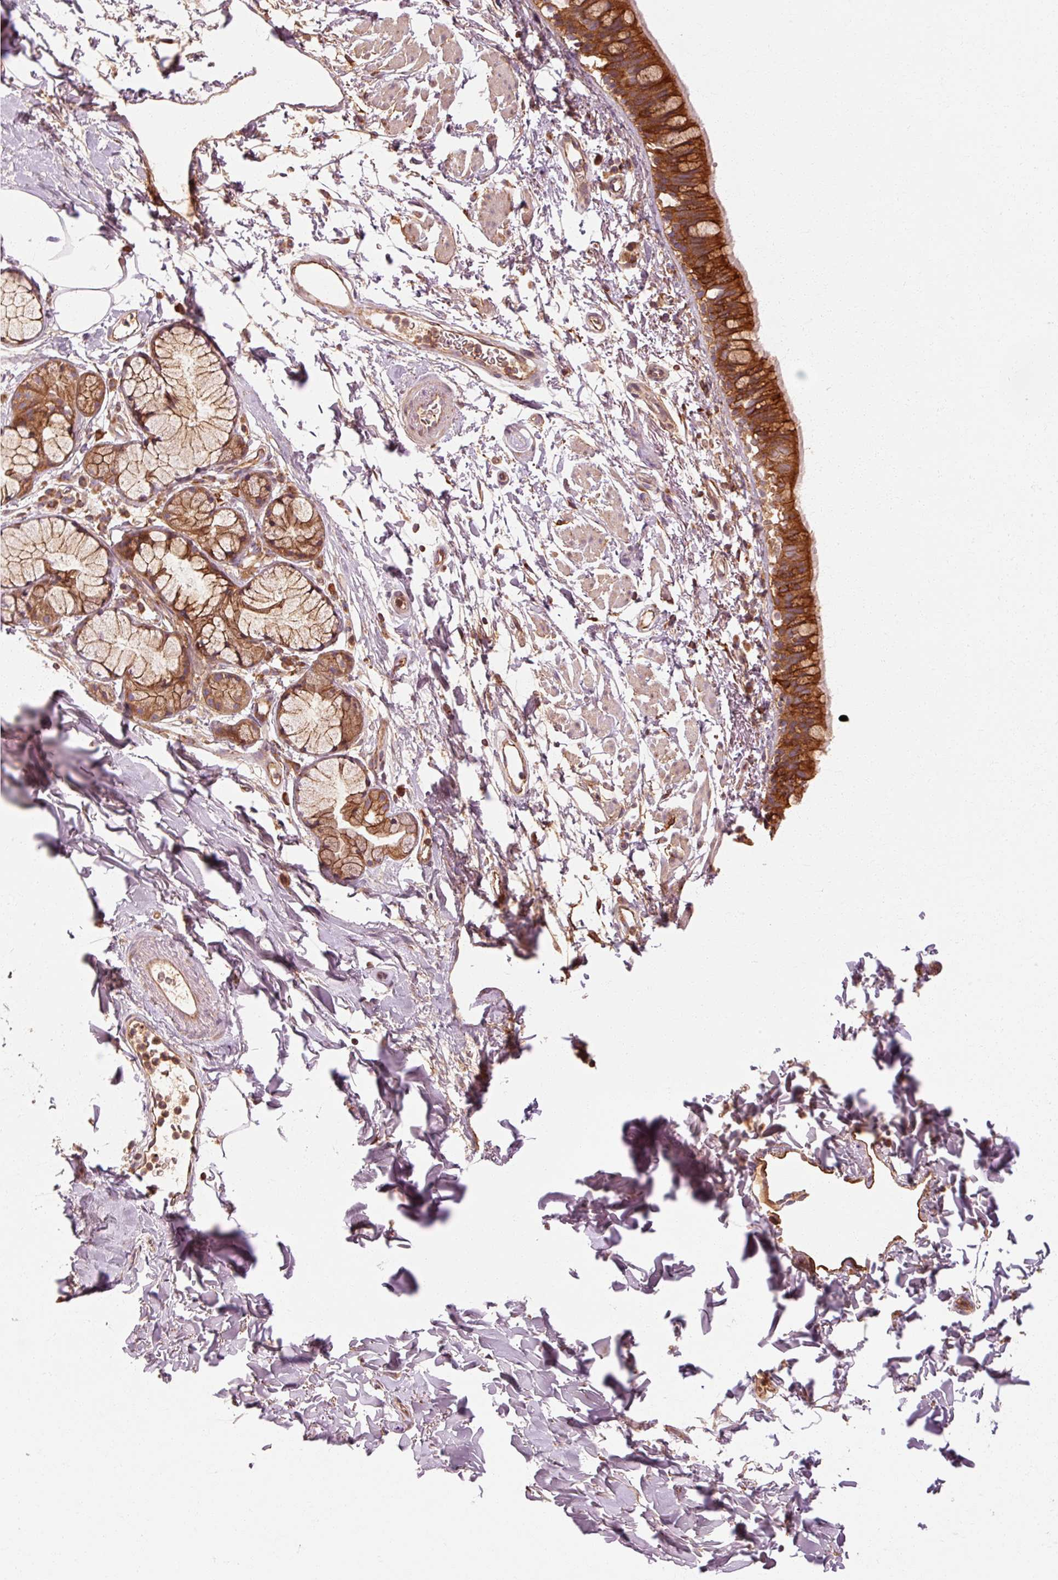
{"staining": {"intensity": "strong", "quantity": ">75%", "location": "cytoplasmic/membranous"}, "tissue": "bronchus", "cell_type": "Respiratory epithelial cells", "image_type": "normal", "snomed": [{"axis": "morphology", "description": "Normal tissue, NOS"}, {"axis": "morphology", "description": "Squamous cell carcinoma, NOS"}, {"axis": "topography", "description": "Bronchus"}, {"axis": "topography", "description": "Lung"}], "caption": "A high-resolution image shows immunohistochemistry (IHC) staining of unremarkable bronchus, which shows strong cytoplasmic/membranous staining in approximately >75% of respiratory epithelial cells.", "gene": "CTNNA1", "patient": {"sex": "female", "age": 70}}